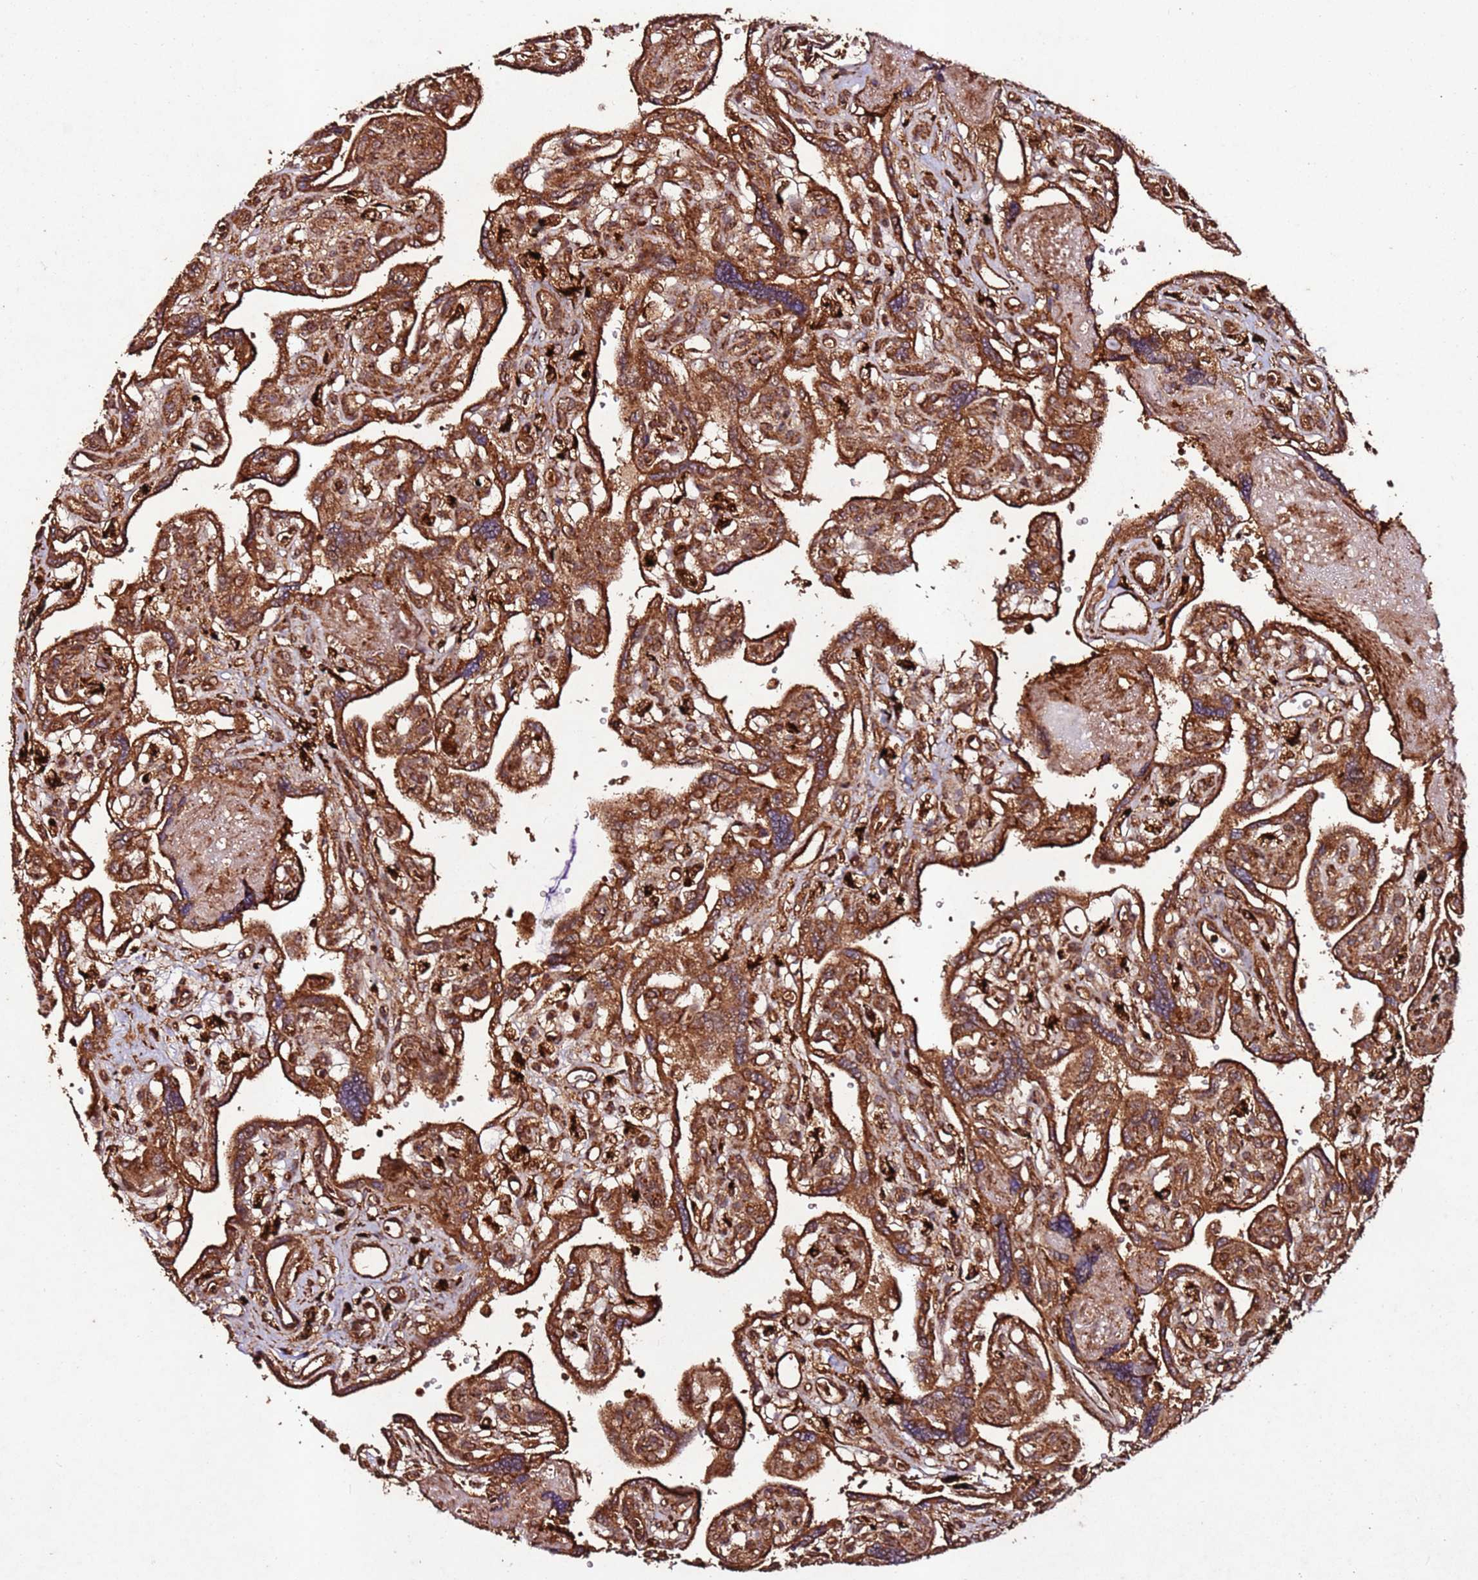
{"staining": {"intensity": "strong", "quantity": ">75%", "location": "cytoplasmic/membranous"}, "tissue": "placenta", "cell_type": "Decidual cells", "image_type": "normal", "snomed": [{"axis": "morphology", "description": "Normal tissue, NOS"}, {"axis": "topography", "description": "Placenta"}], "caption": "Immunohistochemistry (IHC) image of benign placenta stained for a protein (brown), which reveals high levels of strong cytoplasmic/membranous positivity in about >75% of decidual cells.", "gene": "FAM186A", "patient": {"sex": "female", "age": 39}}